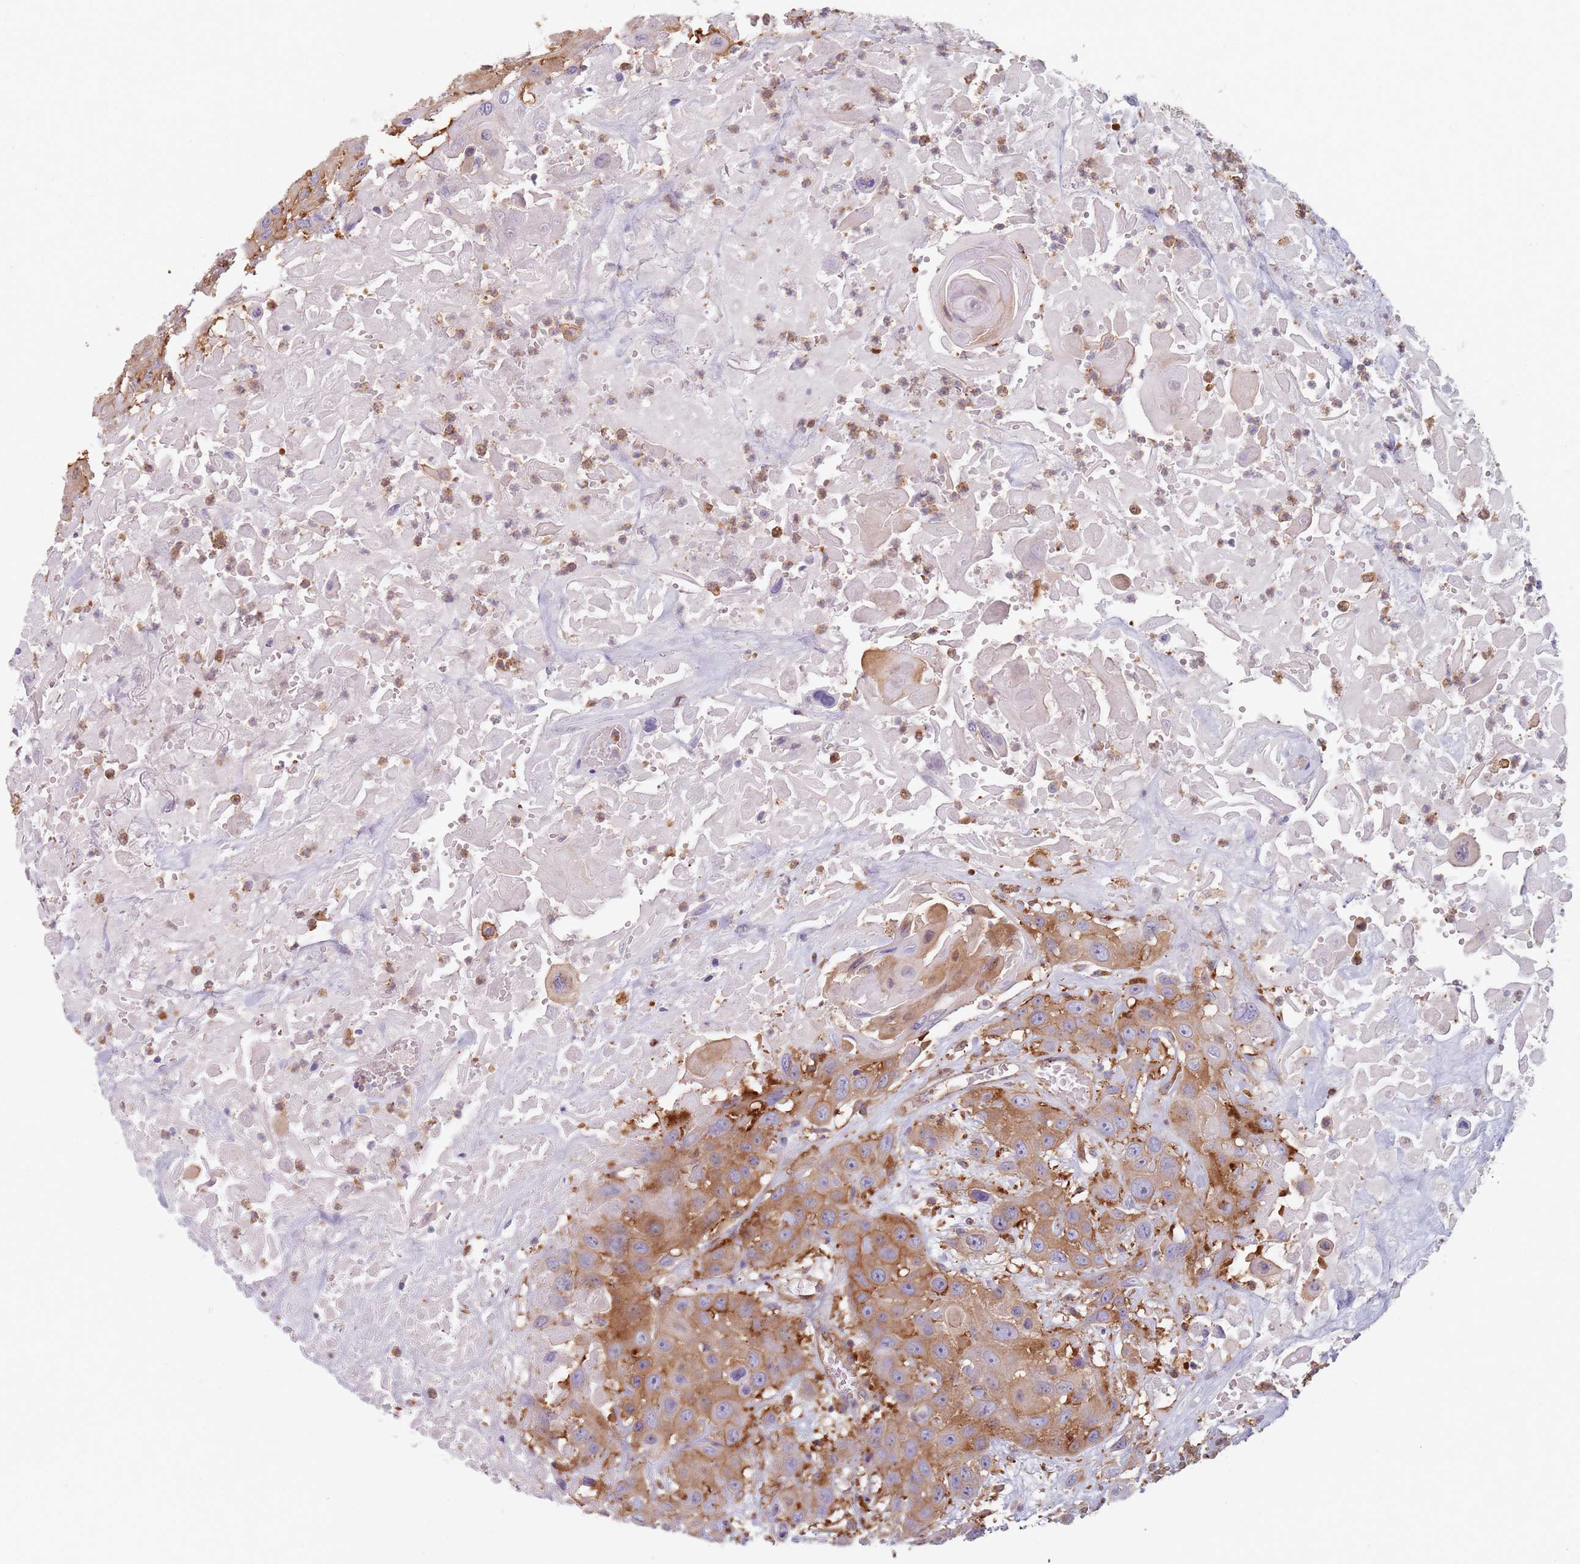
{"staining": {"intensity": "moderate", "quantity": ">75%", "location": "cytoplasmic/membranous"}, "tissue": "head and neck cancer", "cell_type": "Tumor cells", "image_type": "cancer", "snomed": [{"axis": "morphology", "description": "Squamous cell carcinoma, NOS"}, {"axis": "topography", "description": "Head-Neck"}], "caption": "Immunohistochemistry (DAB) staining of human head and neck squamous cell carcinoma reveals moderate cytoplasmic/membranous protein expression in approximately >75% of tumor cells.", "gene": "TPD52L2", "patient": {"sex": "male", "age": 81}}